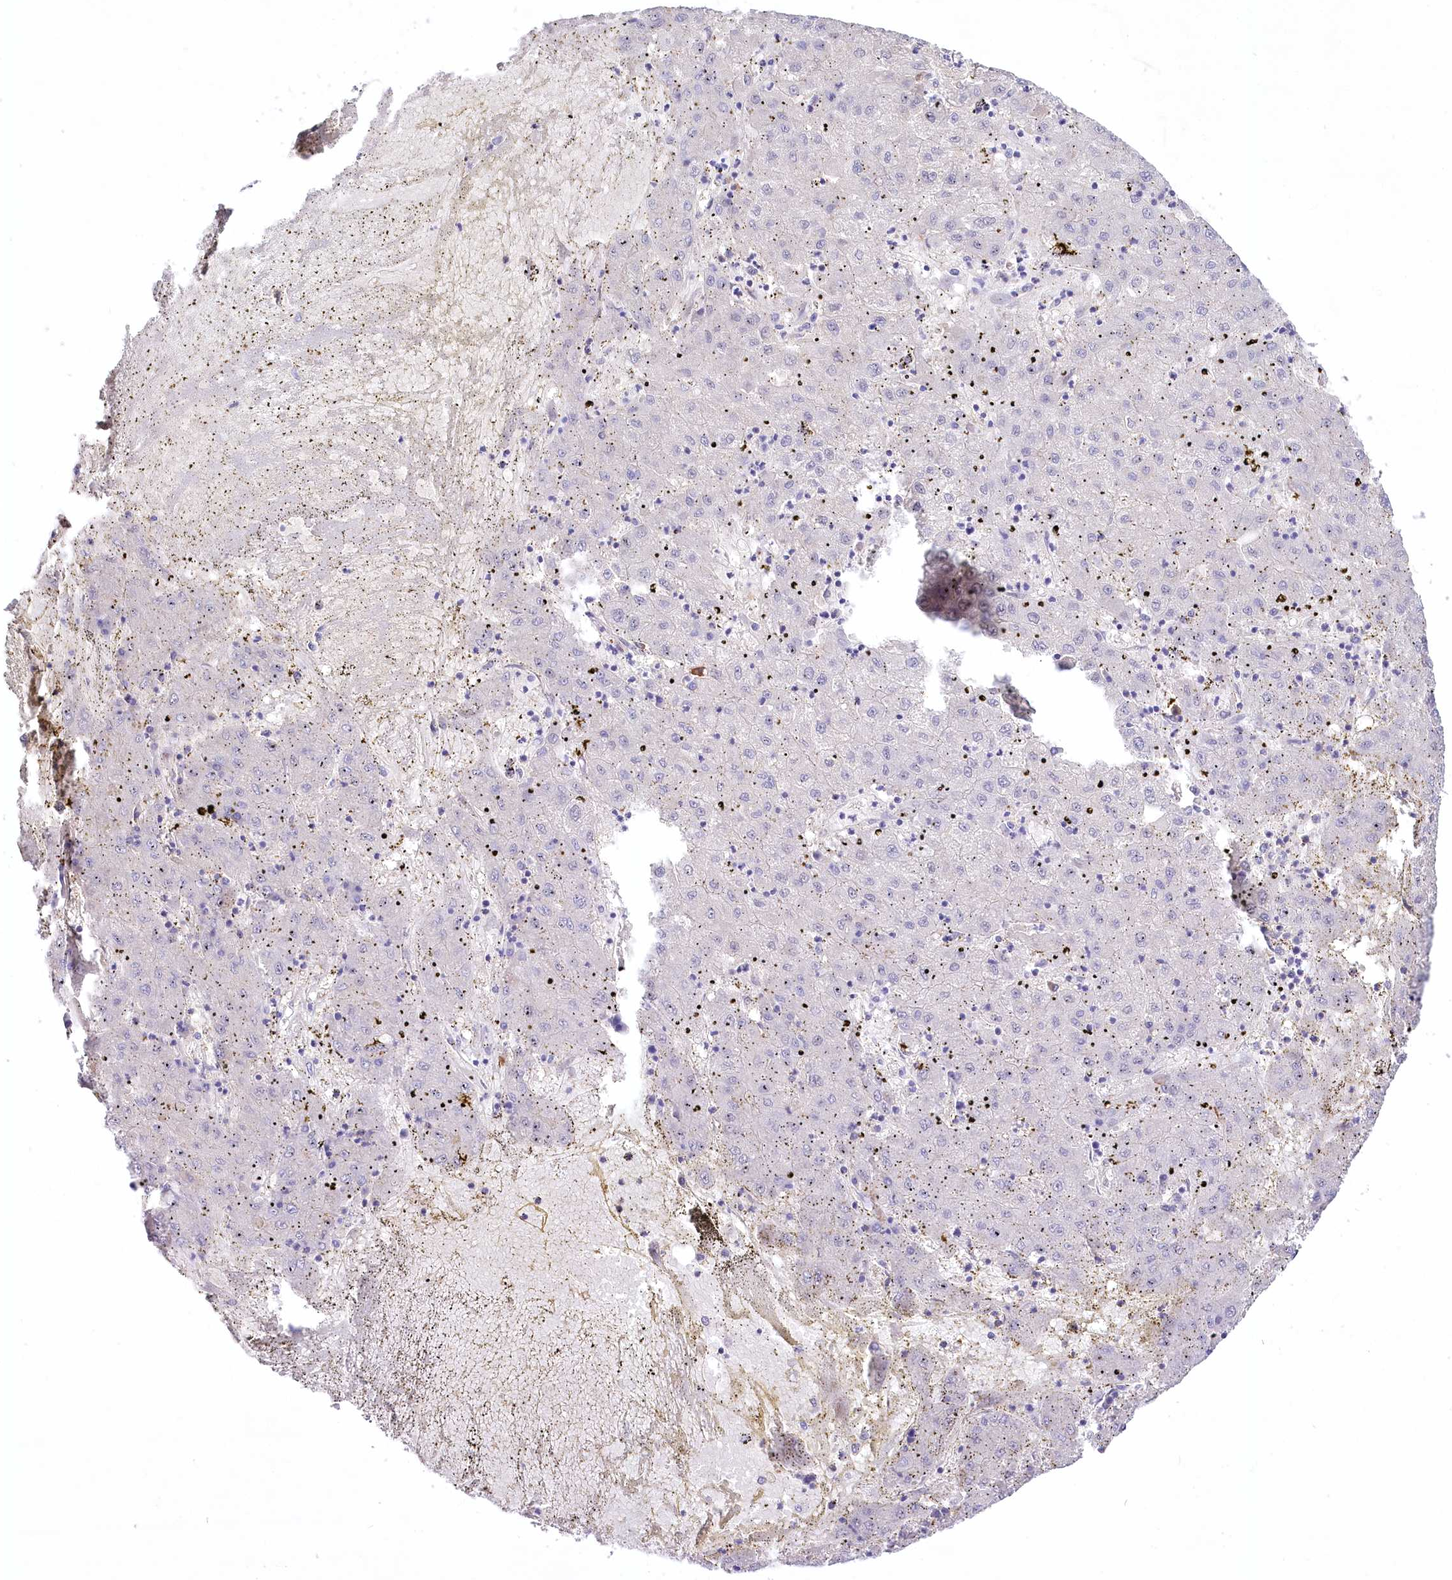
{"staining": {"intensity": "negative", "quantity": "none", "location": "none"}, "tissue": "liver cancer", "cell_type": "Tumor cells", "image_type": "cancer", "snomed": [{"axis": "morphology", "description": "Carcinoma, Hepatocellular, NOS"}, {"axis": "topography", "description": "Liver"}], "caption": "Immunohistochemical staining of liver hepatocellular carcinoma shows no significant positivity in tumor cells. (DAB (3,3'-diaminobenzidine) immunohistochemistry, high magnification).", "gene": "CEP164", "patient": {"sex": "male", "age": 72}}